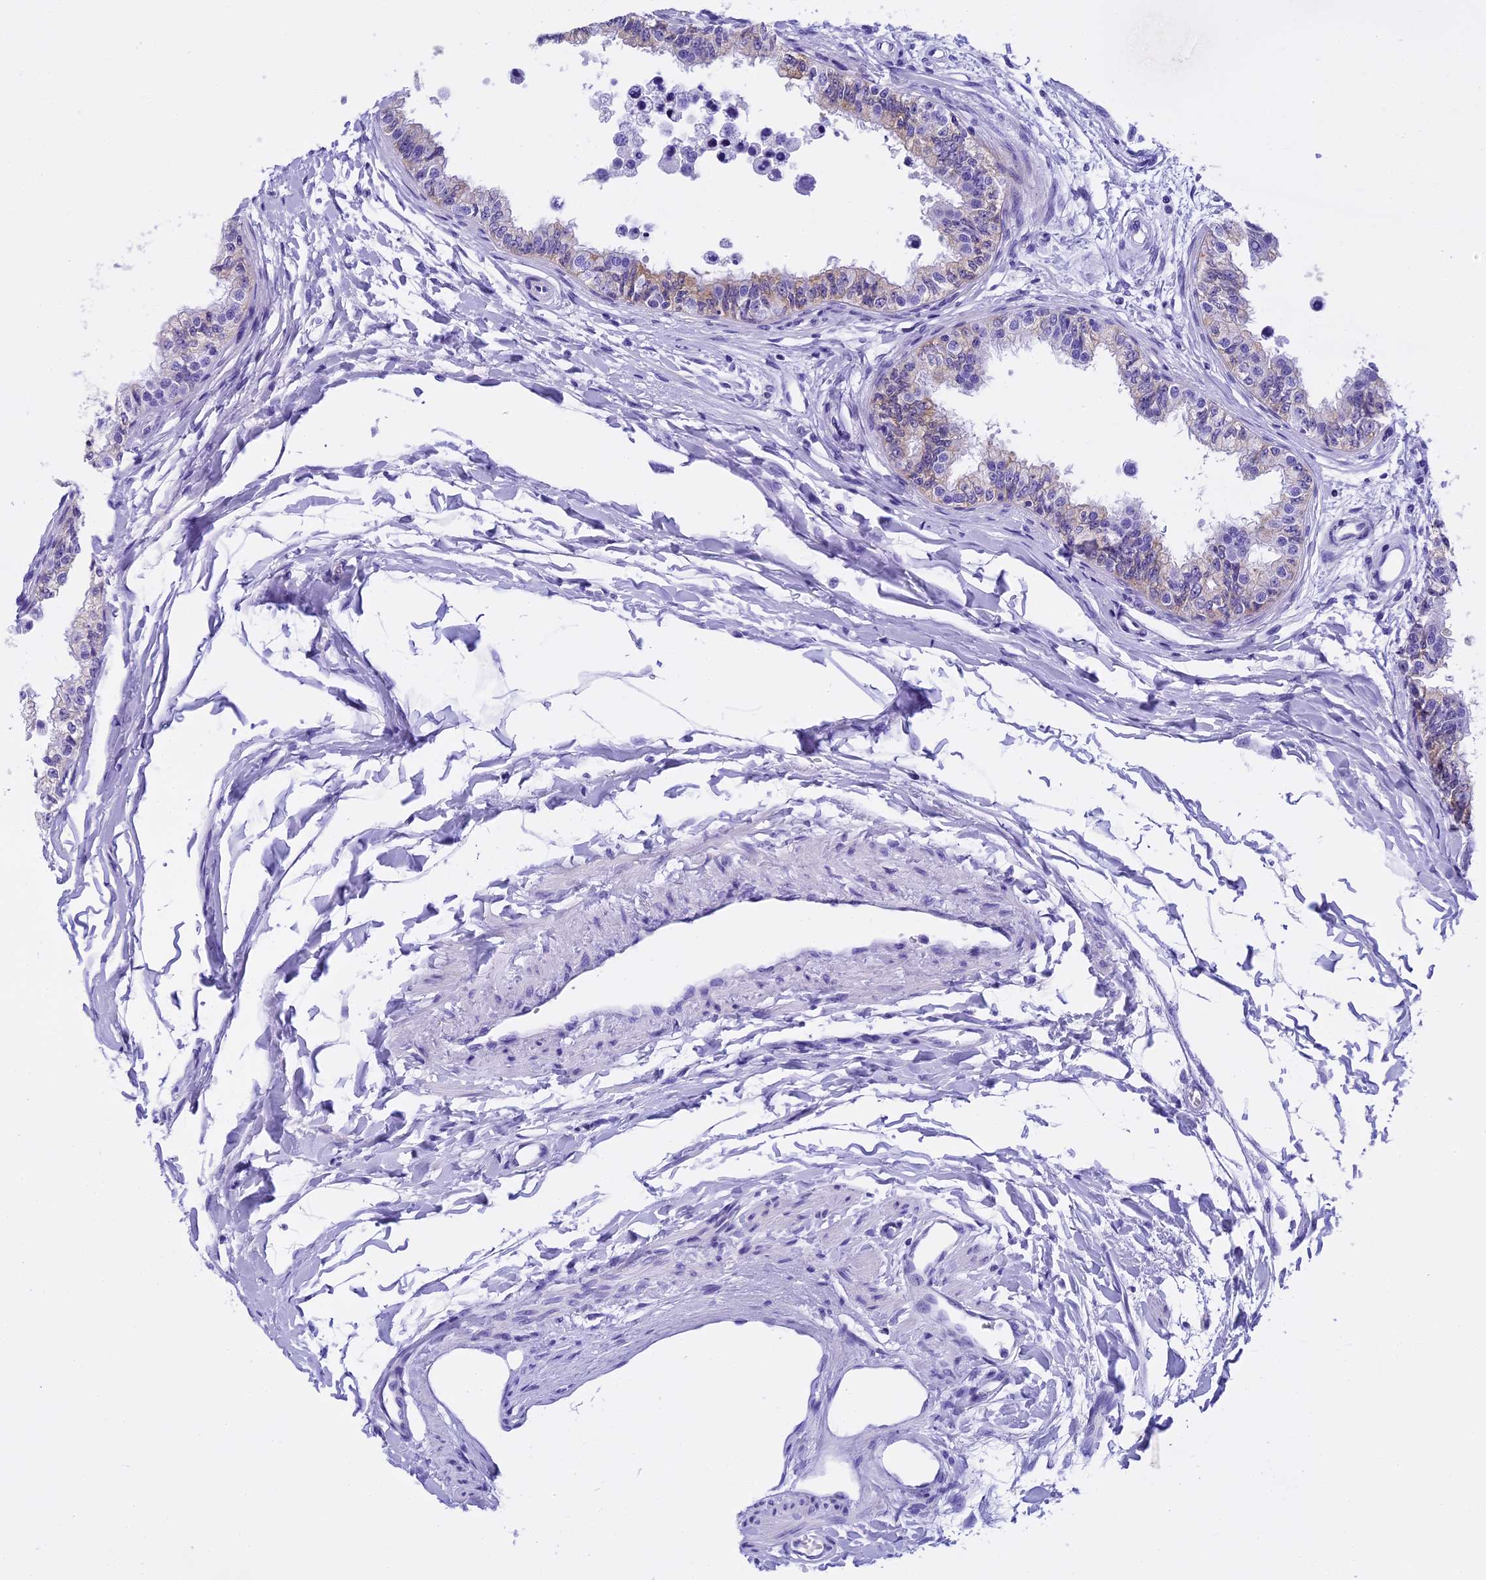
{"staining": {"intensity": "negative", "quantity": "none", "location": "none"}, "tissue": "epididymis", "cell_type": "Glandular cells", "image_type": "normal", "snomed": [{"axis": "morphology", "description": "Normal tissue, NOS"}, {"axis": "morphology", "description": "Adenocarcinoma, metastatic, NOS"}, {"axis": "topography", "description": "Testis"}, {"axis": "topography", "description": "Epididymis"}], "caption": "Immunohistochemistry (IHC) histopathology image of unremarkable epididymis: human epididymis stained with DAB reveals no significant protein positivity in glandular cells.", "gene": "KCTD14", "patient": {"sex": "male", "age": 26}}